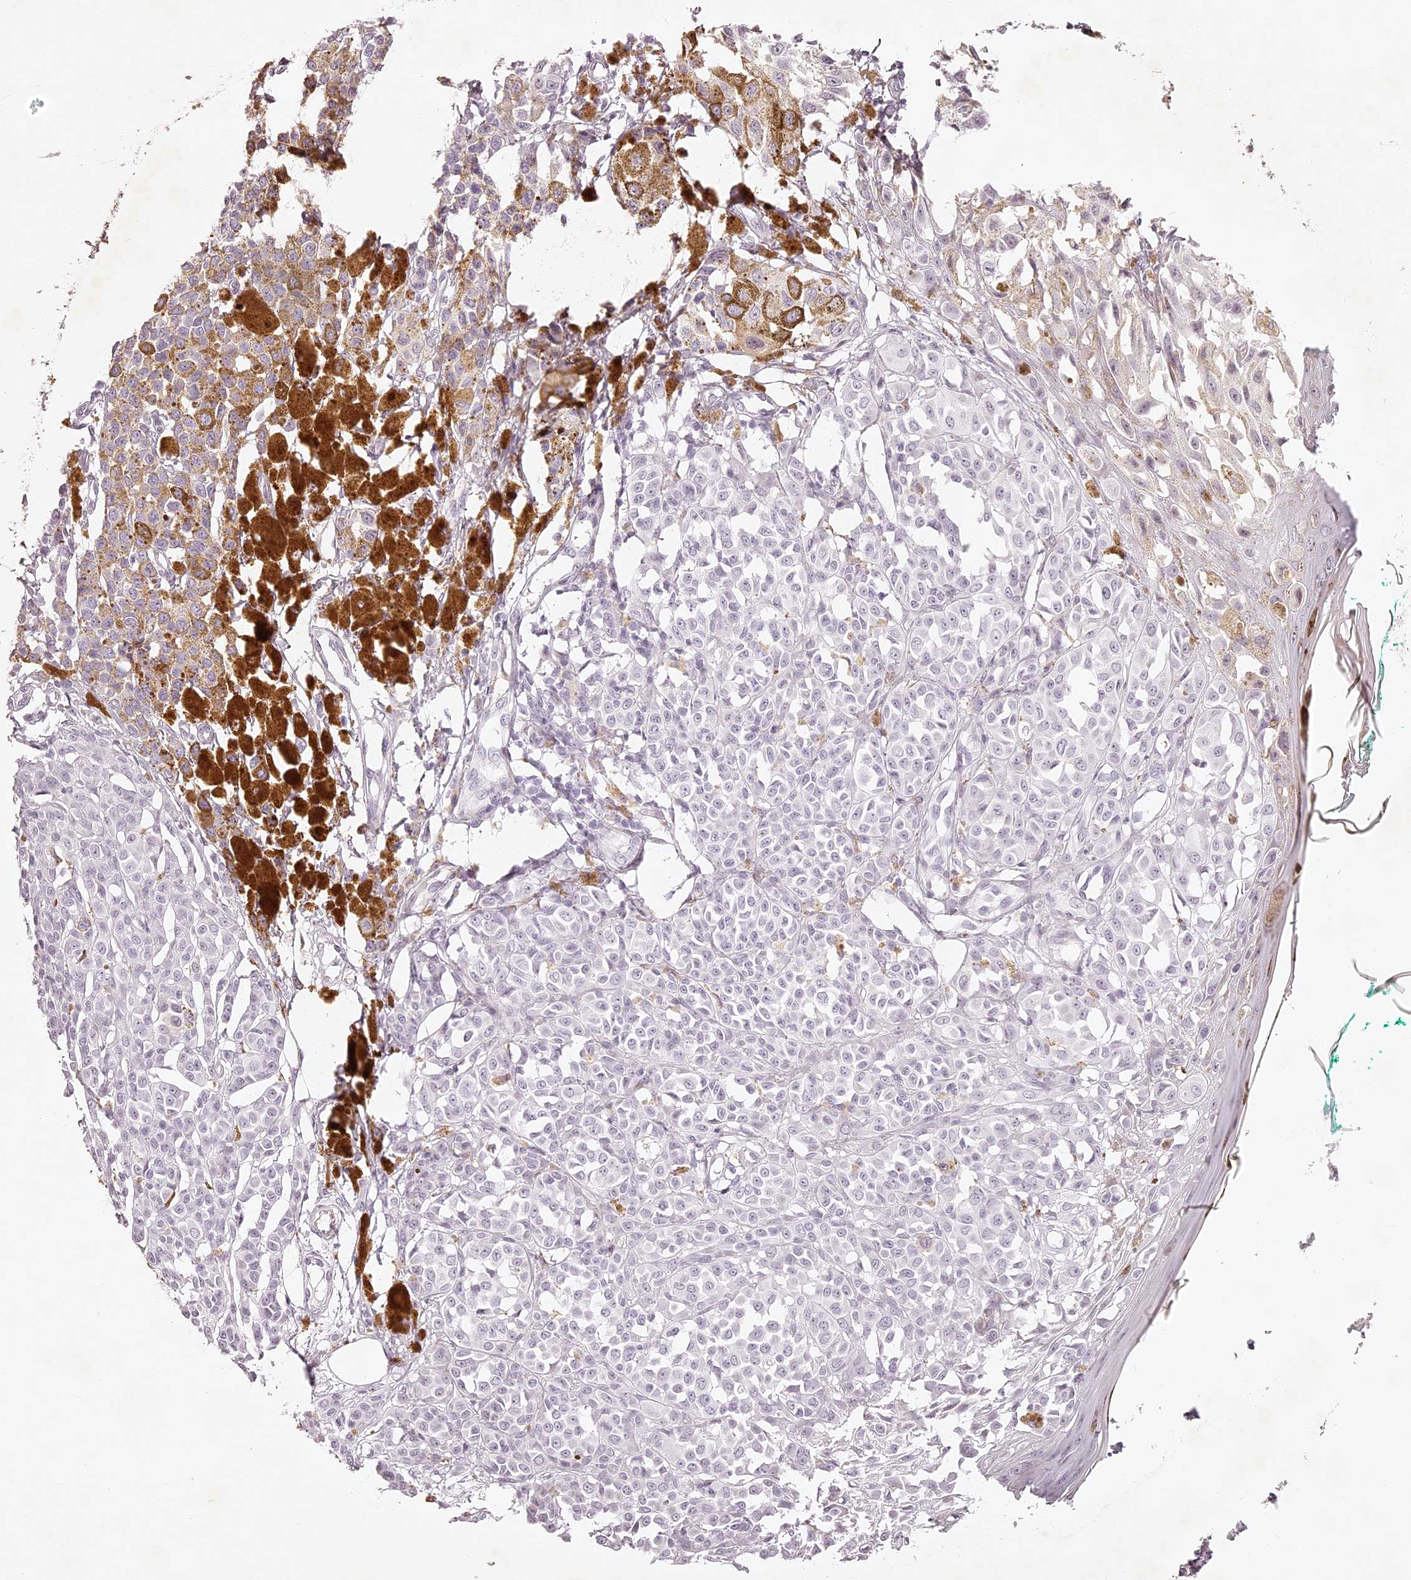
{"staining": {"intensity": "negative", "quantity": "none", "location": "none"}, "tissue": "melanoma", "cell_type": "Tumor cells", "image_type": "cancer", "snomed": [{"axis": "morphology", "description": "Malignant melanoma, NOS"}, {"axis": "topography", "description": "Skin of leg"}], "caption": "This is an immunohistochemistry histopathology image of melanoma. There is no staining in tumor cells.", "gene": "ELAPOR1", "patient": {"sex": "female", "age": 72}}